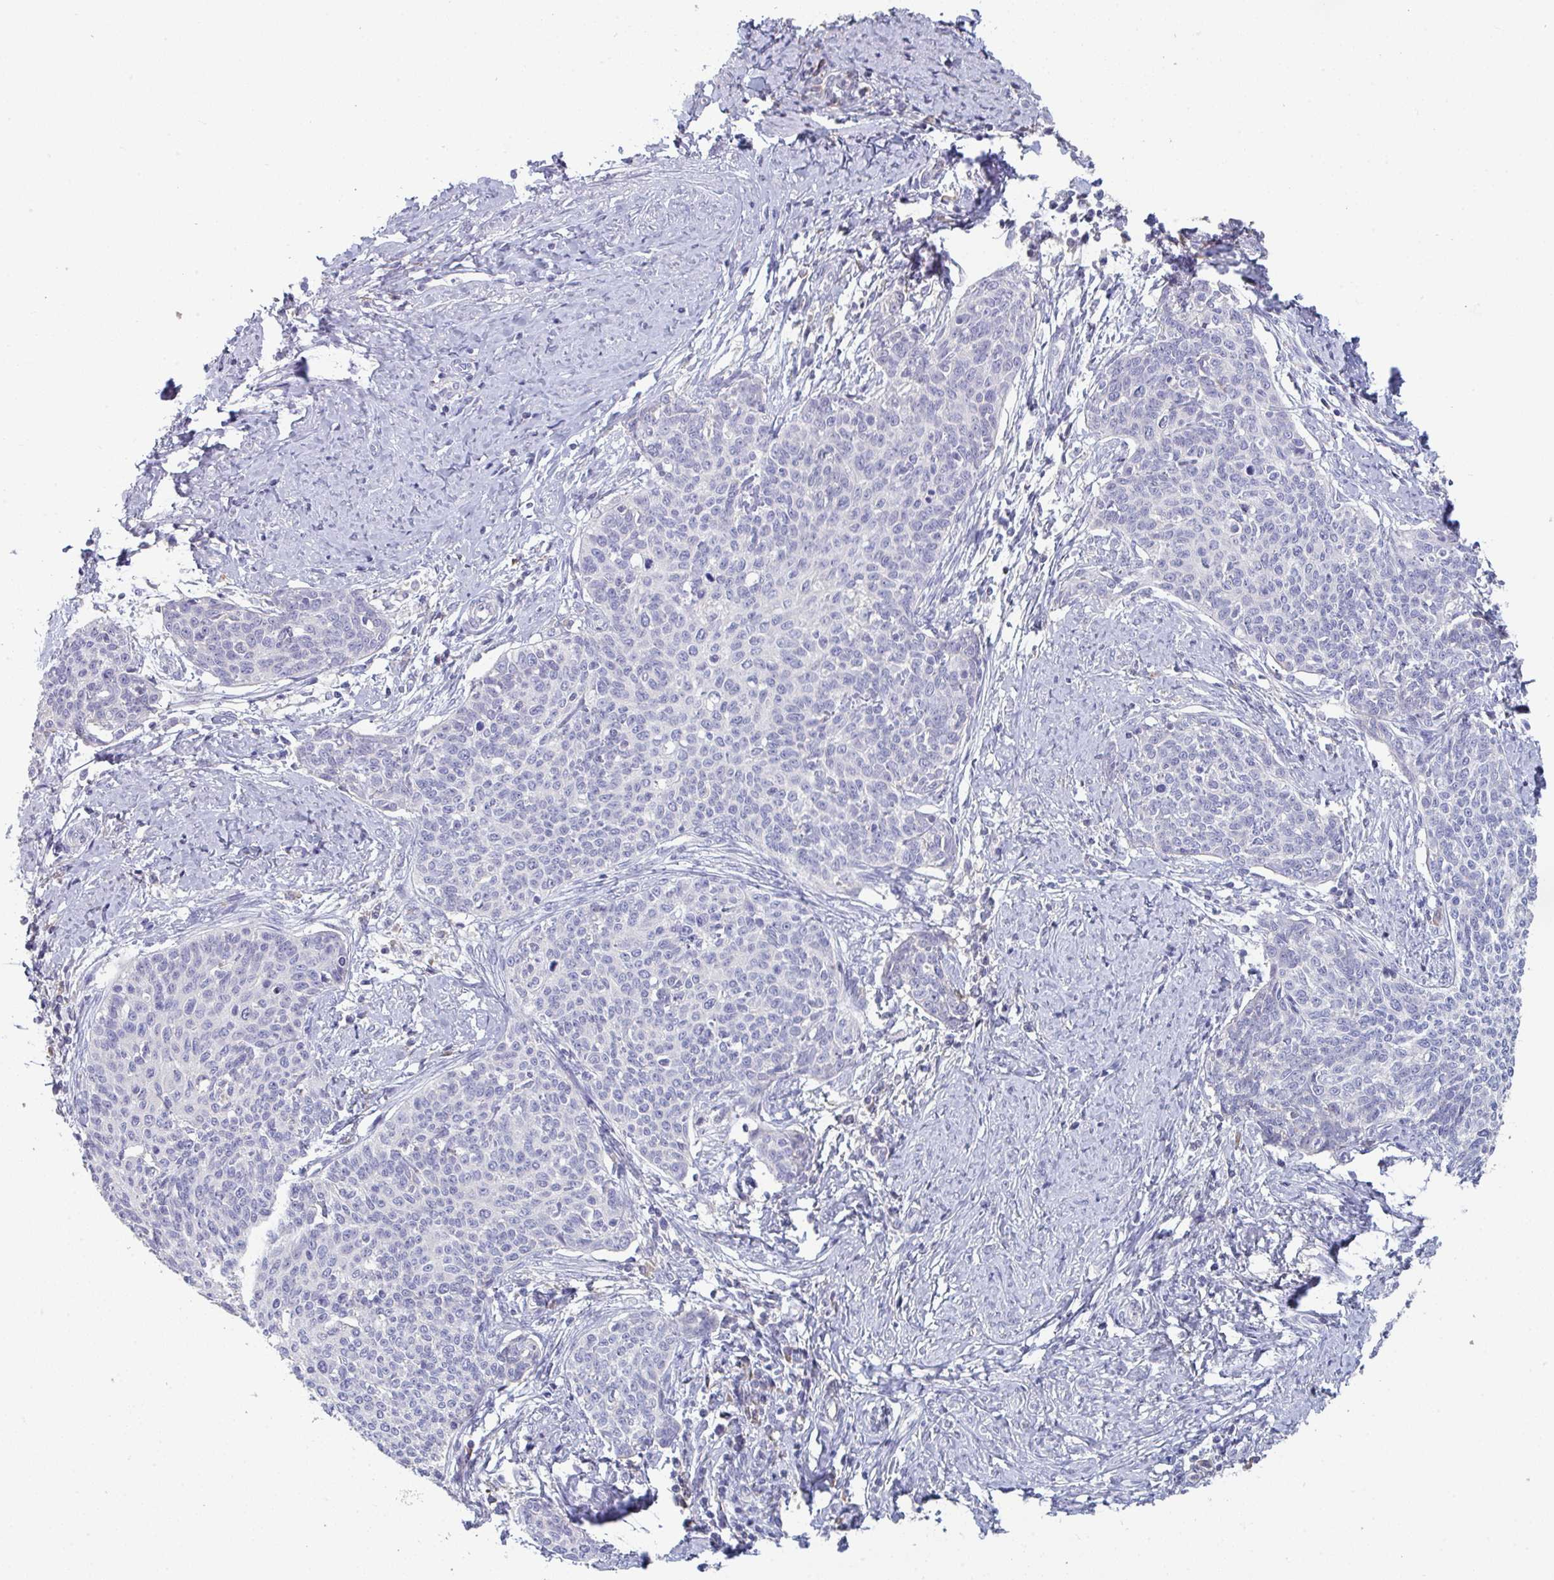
{"staining": {"intensity": "negative", "quantity": "none", "location": "none"}, "tissue": "cervical cancer", "cell_type": "Tumor cells", "image_type": "cancer", "snomed": [{"axis": "morphology", "description": "Squamous cell carcinoma, NOS"}, {"axis": "topography", "description": "Cervix"}], "caption": "The immunohistochemistry (IHC) micrograph has no significant positivity in tumor cells of cervical squamous cell carcinoma tissue.", "gene": "HGFAC", "patient": {"sex": "female", "age": 39}}